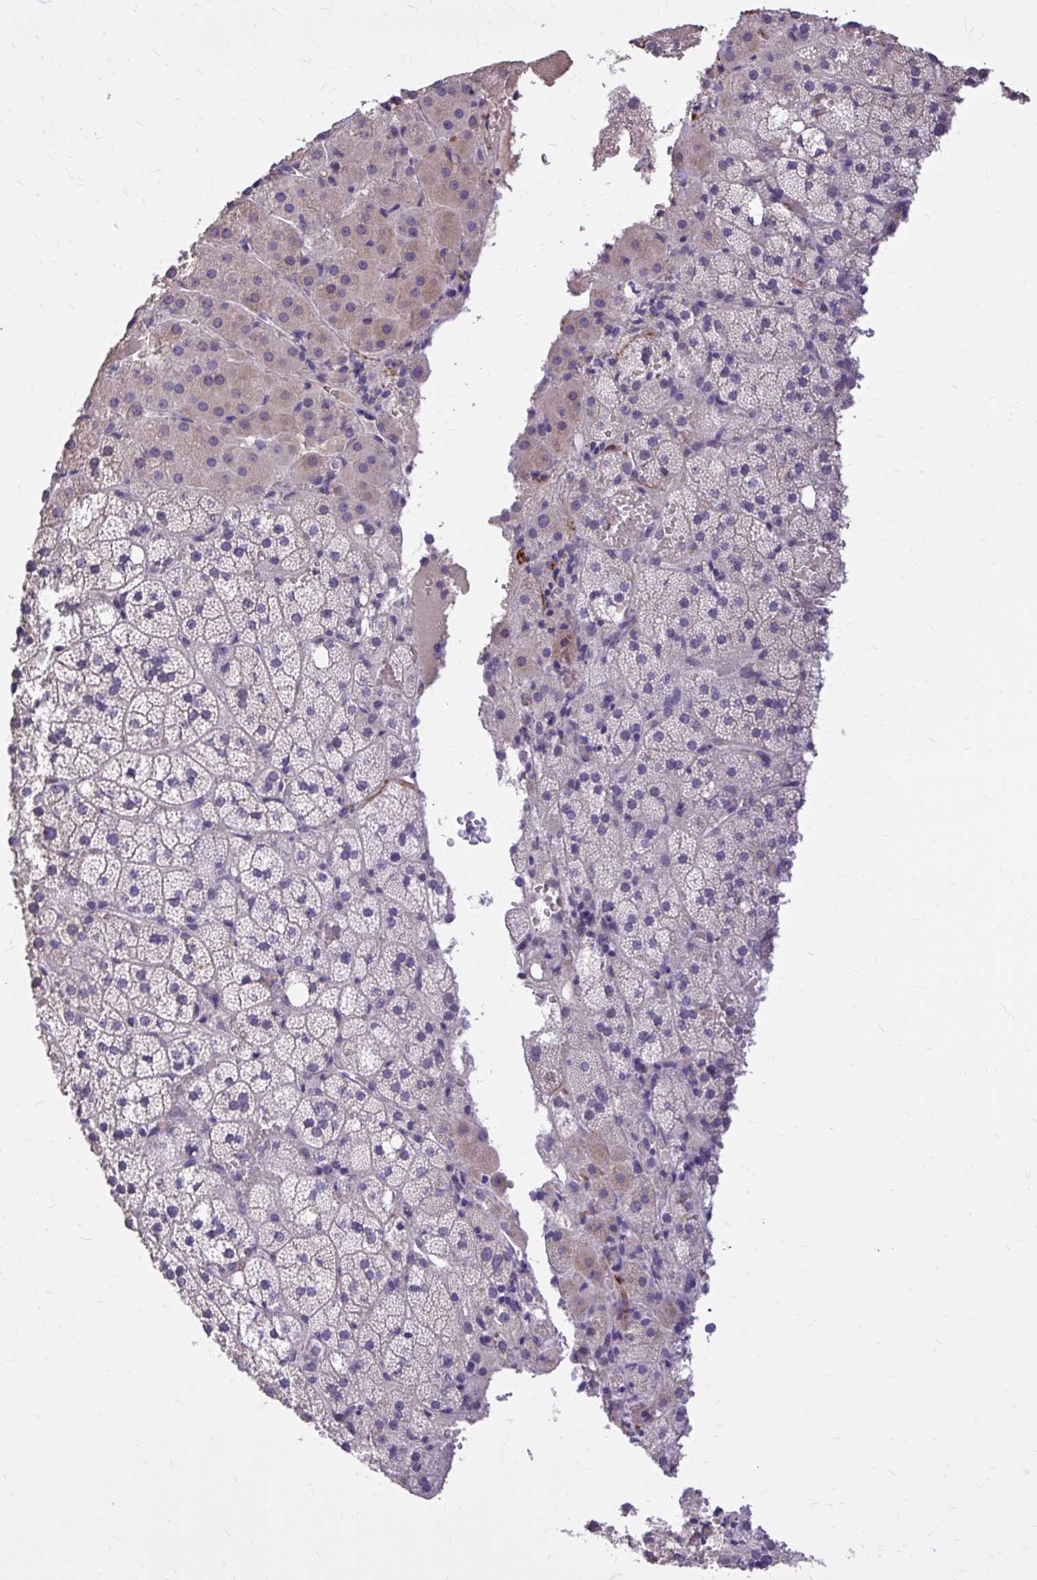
{"staining": {"intensity": "weak", "quantity": "<25%", "location": "cytoplasmic/membranous"}, "tissue": "adrenal gland", "cell_type": "Glandular cells", "image_type": "normal", "snomed": [{"axis": "morphology", "description": "Normal tissue, NOS"}, {"axis": "topography", "description": "Adrenal gland"}], "caption": "The photomicrograph shows no significant positivity in glandular cells of adrenal gland.", "gene": "EPB41L1", "patient": {"sex": "male", "age": 53}}